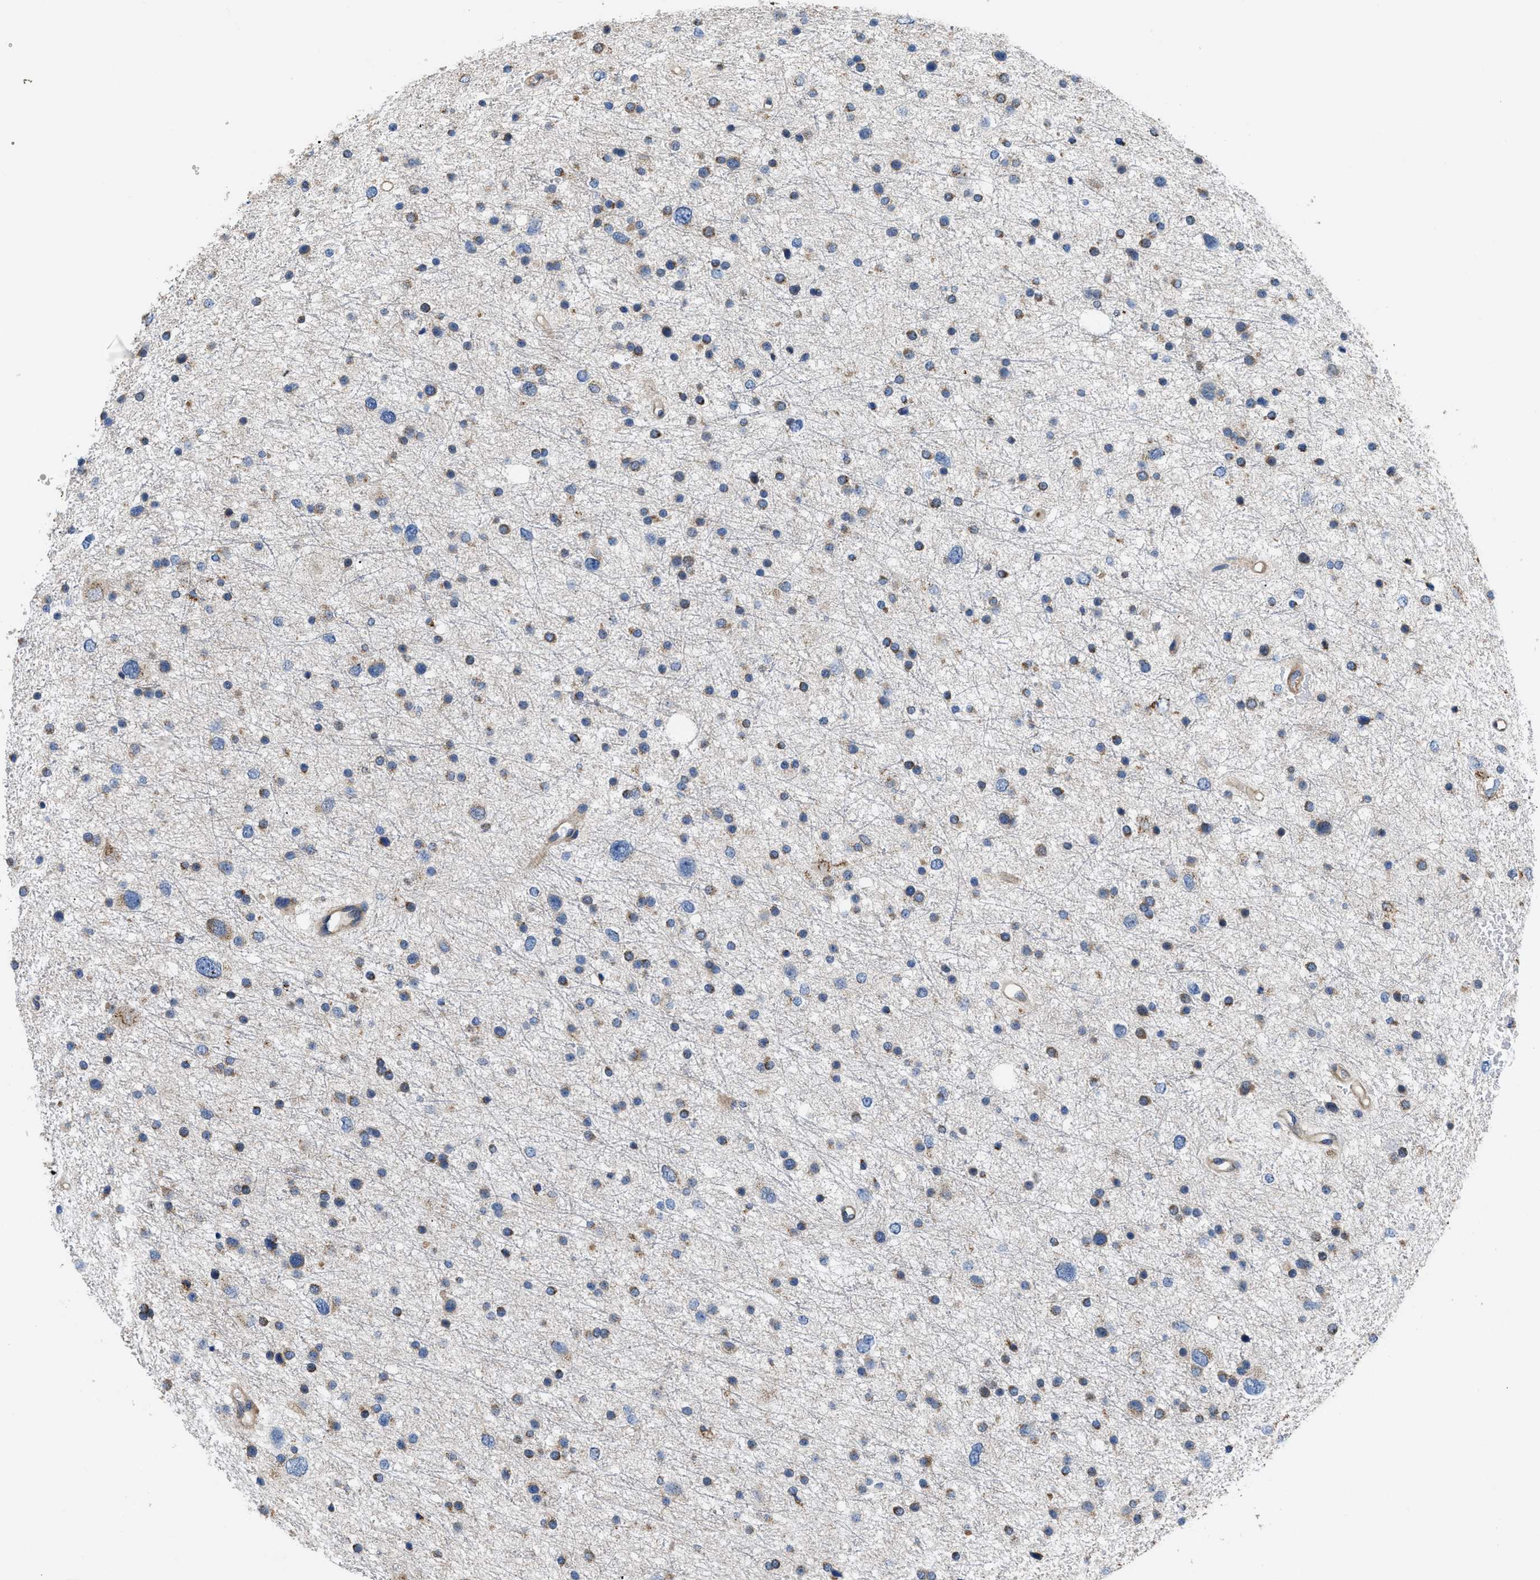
{"staining": {"intensity": "moderate", "quantity": "<25%", "location": "cytoplasmic/membranous"}, "tissue": "glioma", "cell_type": "Tumor cells", "image_type": "cancer", "snomed": [{"axis": "morphology", "description": "Glioma, malignant, Low grade"}, {"axis": "topography", "description": "Brain"}], "caption": "A brown stain highlights moderate cytoplasmic/membranous staining of a protein in malignant low-grade glioma tumor cells.", "gene": "CEP128", "patient": {"sex": "female", "age": 37}}